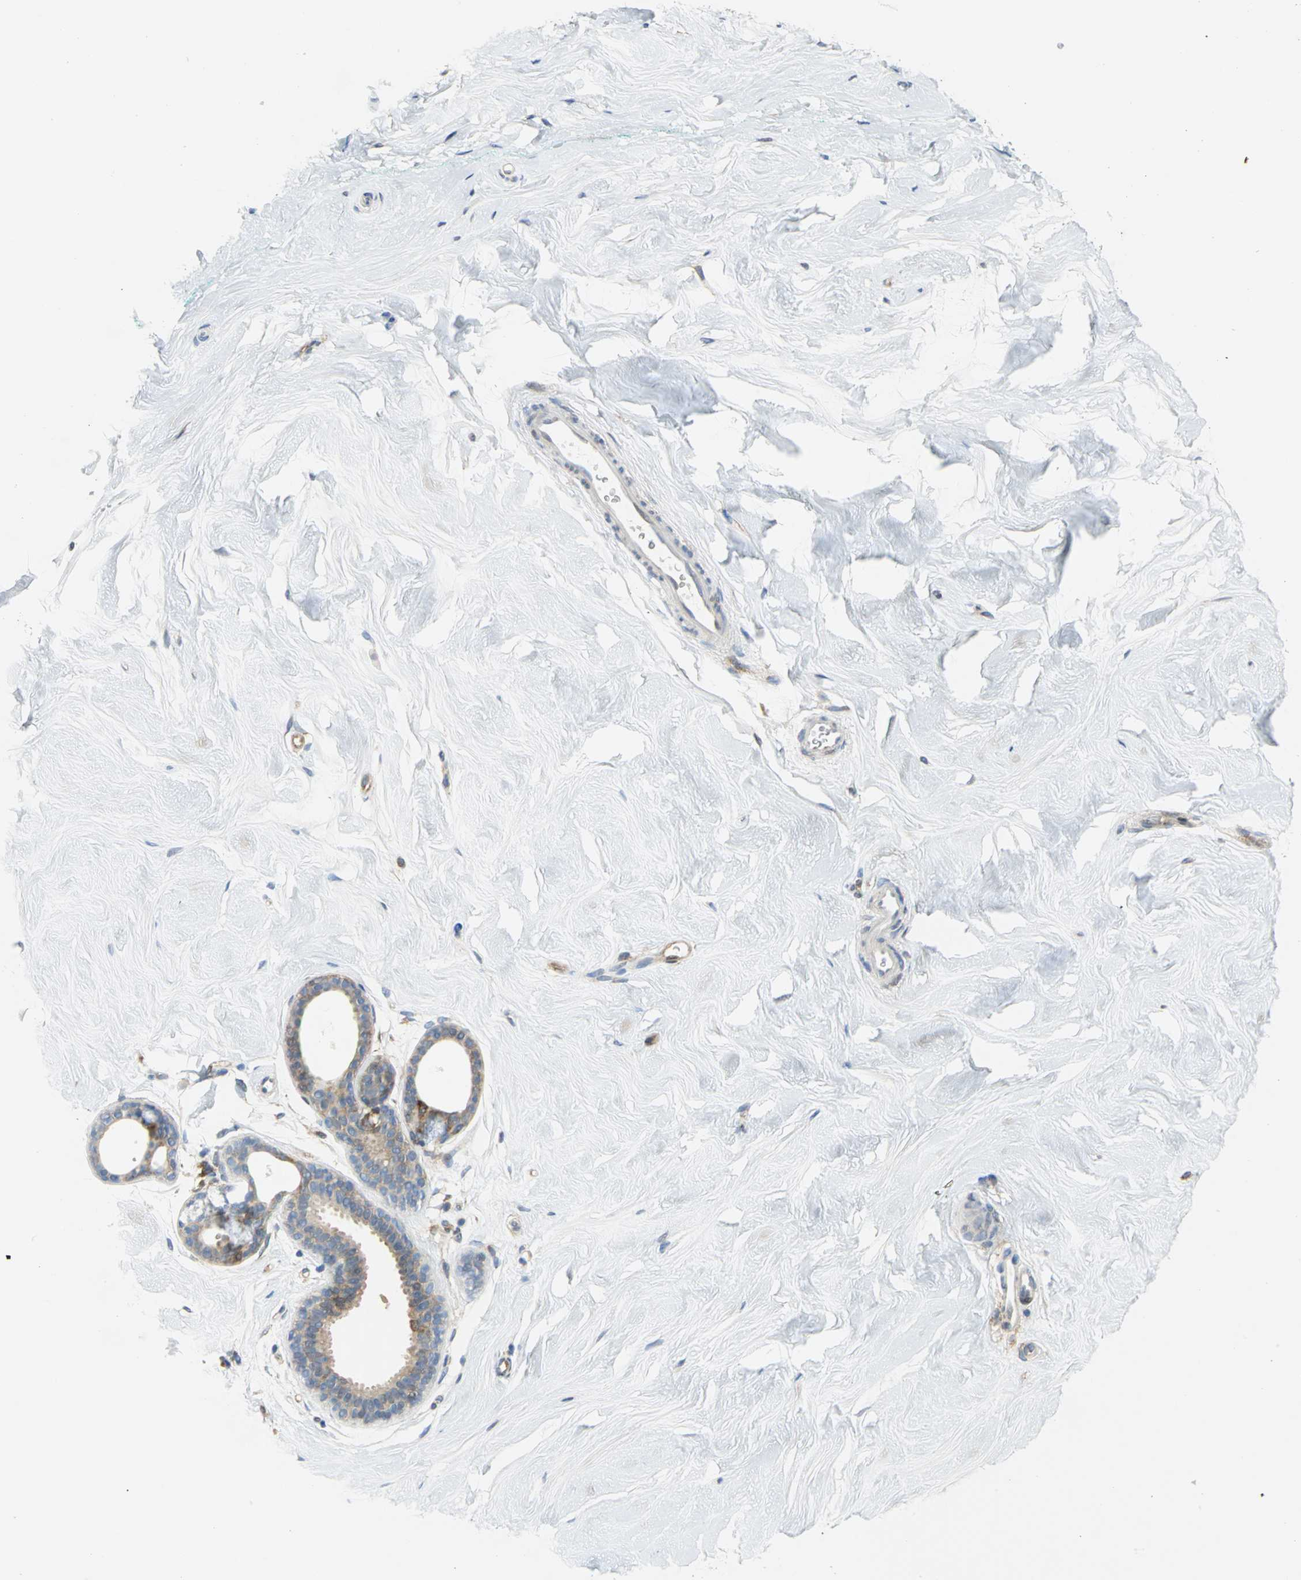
{"staining": {"intensity": "negative", "quantity": "none", "location": "none"}, "tissue": "breast", "cell_type": "Adipocytes", "image_type": "normal", "snomed": [{"axis": "morphology", "description": "Normal tissue, NOS"}, {"axis": "topography", "description": "Breast"}], "caption": "IHC of normal human breast demonstrates no expression in adipocytes. Nuclei are stained in blue.", "gene": "YBX1", "patient": {"sex": "female", "age": 52}}